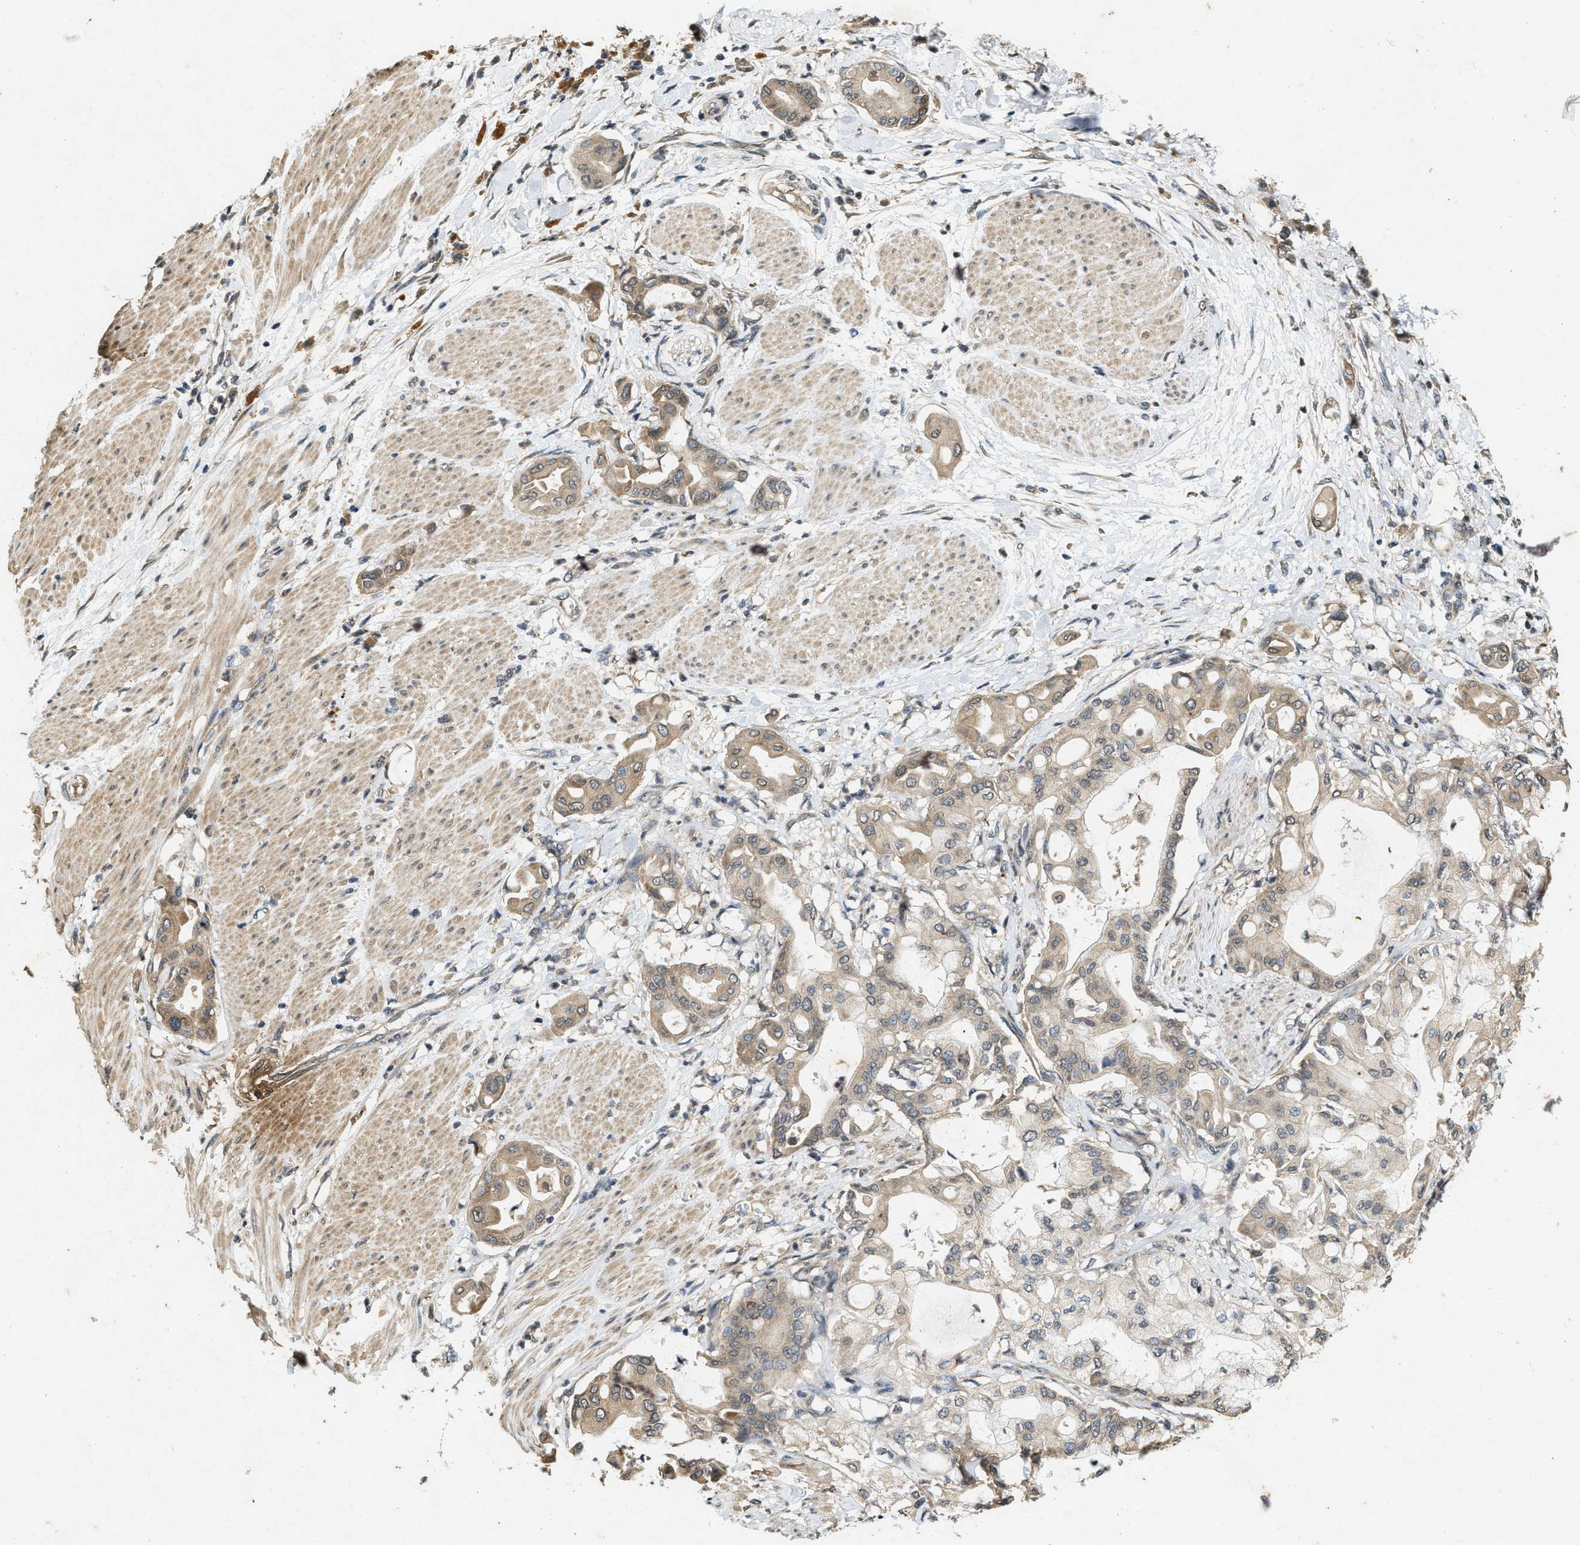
{"staining": {"intensity": "weak", "quantity": ">75%", "location": "cytoplasmic/membranous"}, "tissue": "pancreatic cancer", "cell_type": "Tumor cells", "image_type": "cancer", "snomed": [{"axis": "morphology", "description": "Adenocarcinoma, NOS"}, {"axis": "morphology", "description": "Adenocarcinoma, metastatic, NOS"}, {"axis": "topography", "description": "Lymph node"}, {"axis": "topography", "description": "Pancreas"}, {"axis": "topography", "description": "Duodenum"}], "caption": "Pancreatic cancer stained with a protein marker displays weak staining in tumor cells.", "gene": "KIF21A", "patient": {"sex": "female", "age": 64}}